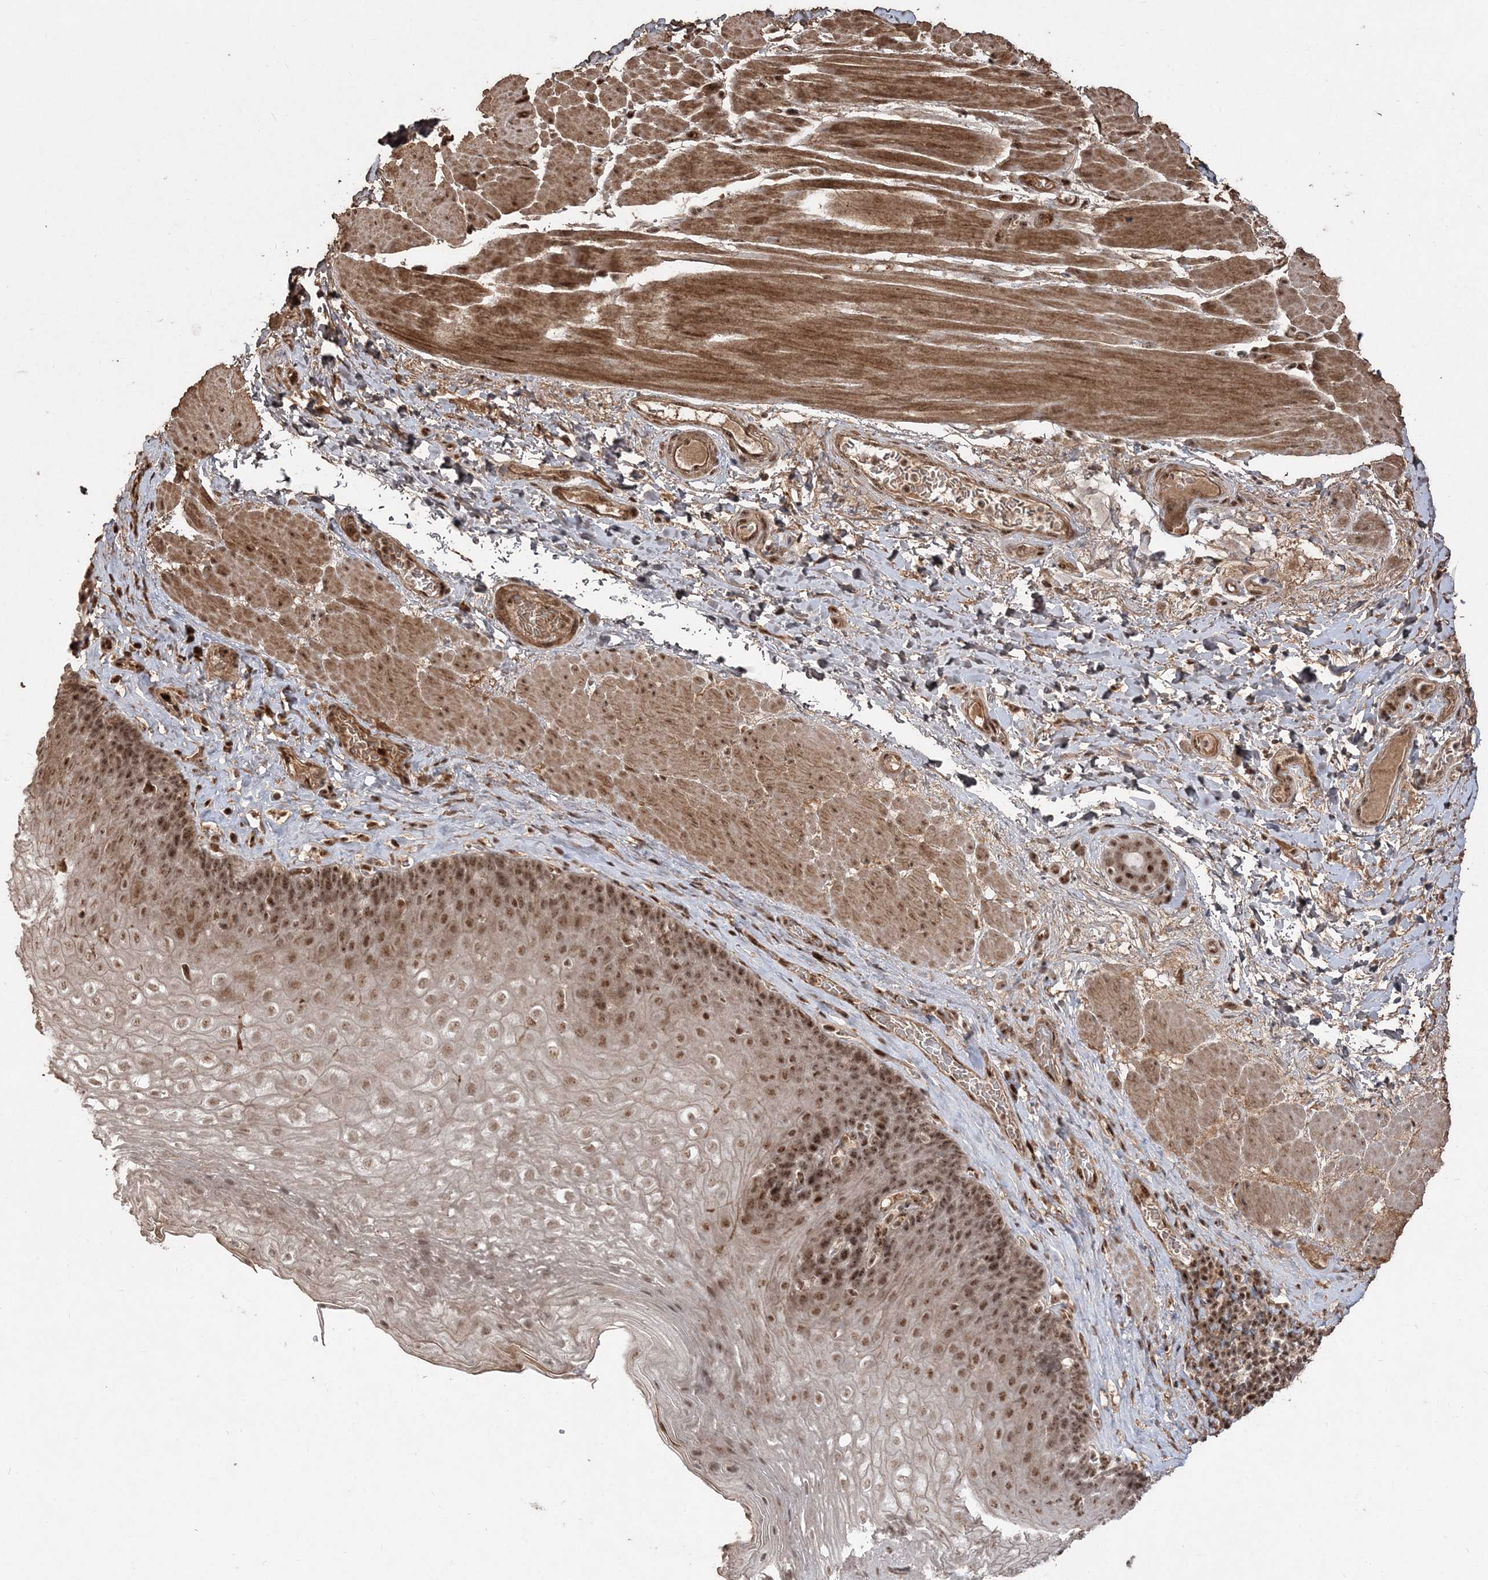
{"staining": {"intensity": "moderate", "quantity": ">75%", "location": "cytoplasmic/membranous,nuclear"}, "tissue": "esophagus", "cell_type": "Squamous epithelial cells", "image_type": "normal", "snomed": [{"axis": "morphology", "description": "Normal tissue, NOS"}, {"axis": "topography", "description": "Esophagus"}], "caption": "Unremarkable esophagus was stained to show a protein in brown. There is medium levels of moderate cytoplasmic/membranous,nuclear positivity in approximately >75% of squamous epithelial cells. (IHC, brightfield microscopy, high magnification).", "gene": "RBM17", "patient": {"sex": "female", "age": 66}}